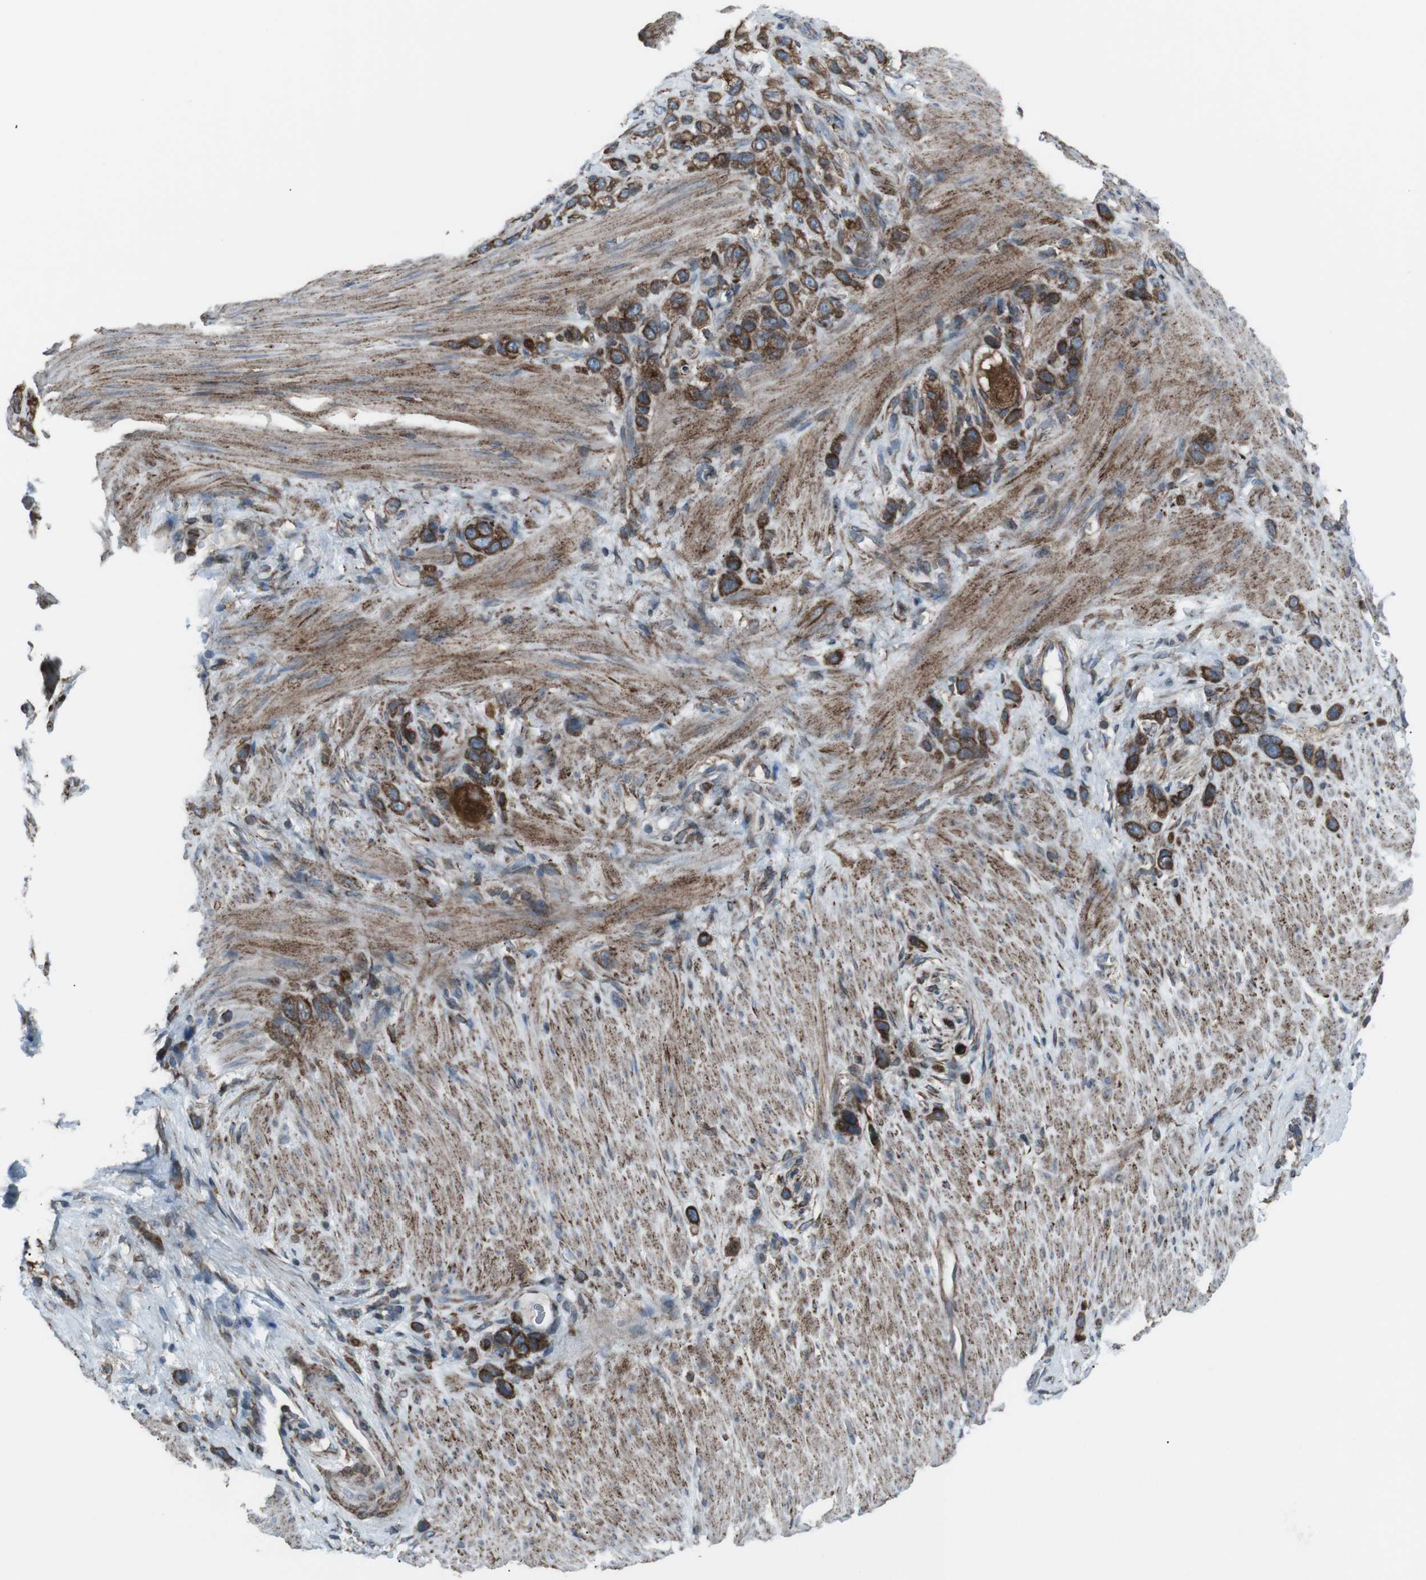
{"staining": {"intensity": "moderate", "quantity": ">75%", "location": "cytoplasmic/membranous"}, "tissue": "stomach cancer", "cell_type": "Tumor cells", "image_type": "cancer", "snomed": [{"axis": "morphology", "description": "Adenocarcinoma, NOS"}, {"axis": "morphology", "description": "Adenocarcinoma, High grade"}, {"axis": "topography", "description": "Stomach, upper"}, {"axis": "topography", "description": "Stomach, lower"}], "caption": "Human high-grade adenocarcinoma (stomach) stained with a brown dye demonstrates moderate cytoplasmic/membranous positive positivity in about >75% of tumor cells.", "gene": "LNPK", "patient": {"sex": "female", "age": 65}}